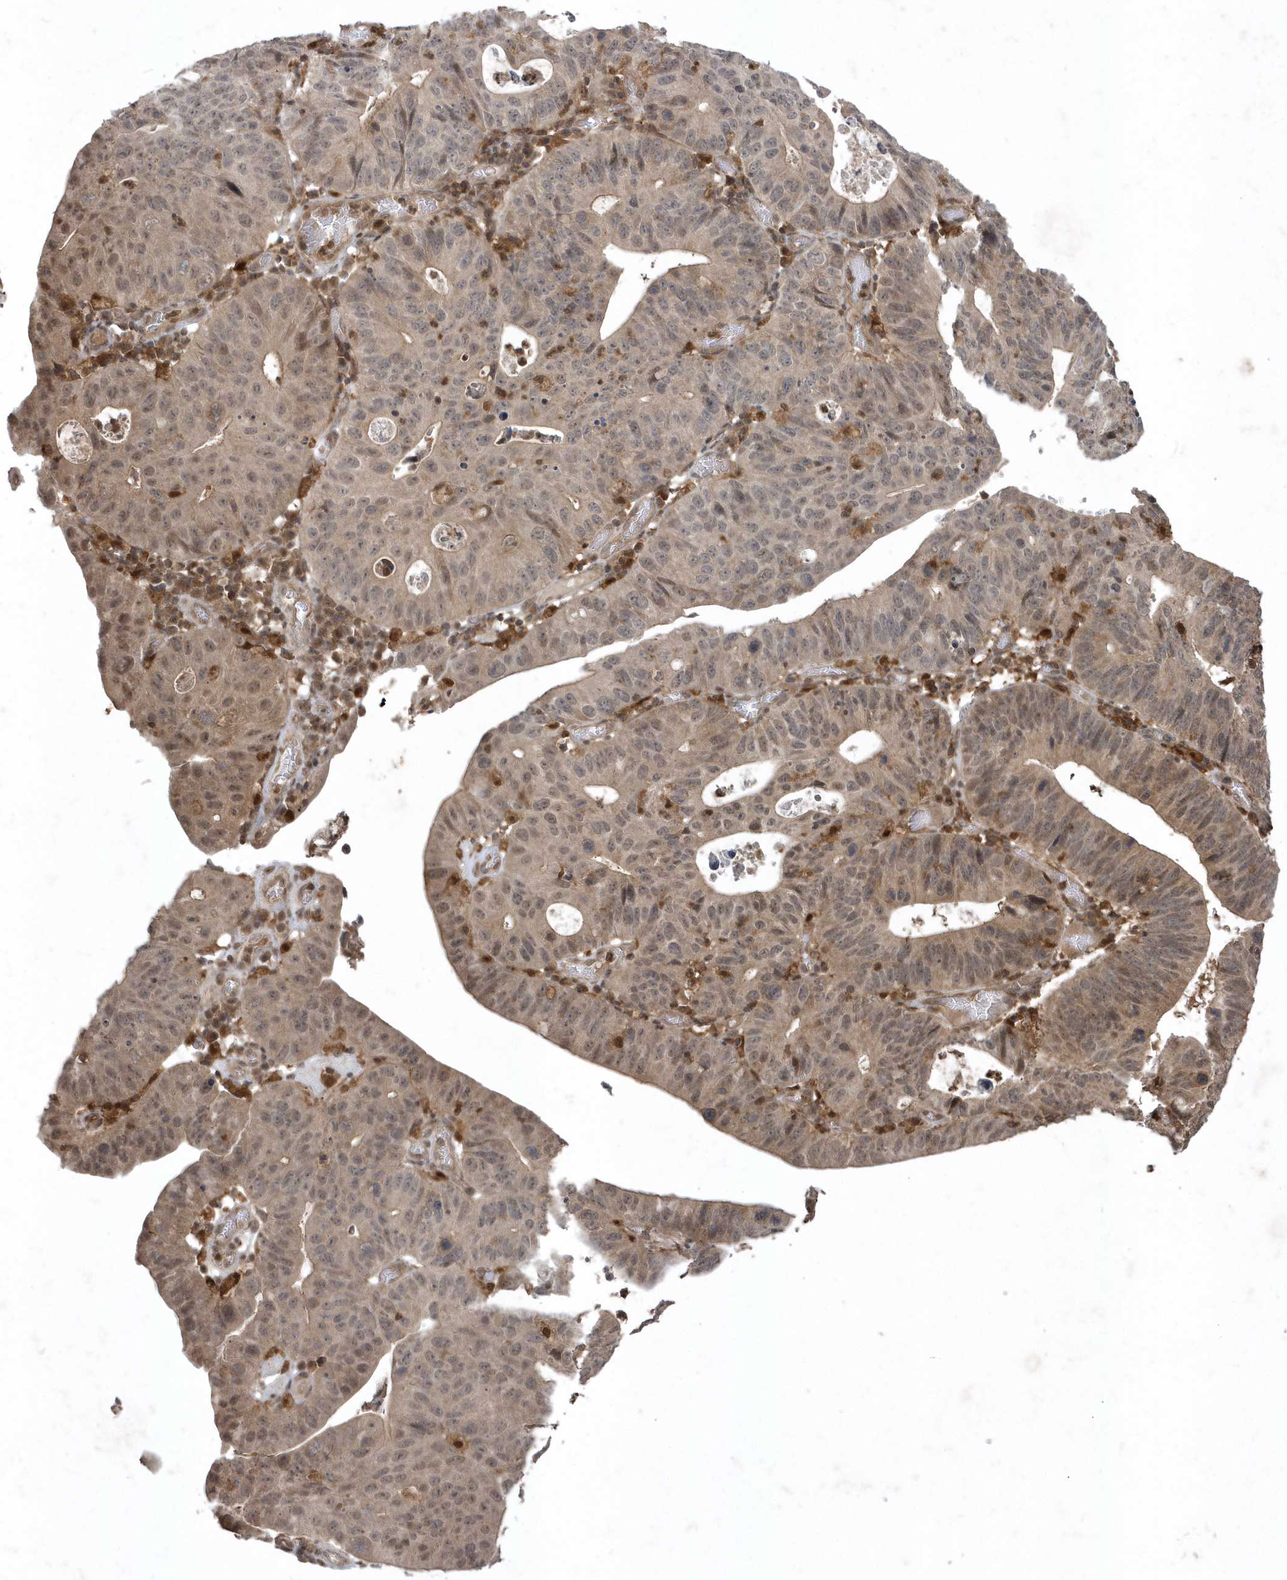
{"staining": {"intensity": "weak", "quantity": "25%-75%", "location": "cytoplasmic/membranous,nuclear"}, "tissue": "stomach cancer", "cell_type": "Tumor cells", "image_type": "cancer", "snomed": [{"axis": "morphology", "description": "Adenocarcinoma, NOS"}, {"axis": "topography", "description": "Stomach"}], "caption": "There is low levels of weak cytoplasmic/membranous and nuclear positivity in tumor cells of adenocarcinoma (stomach), as demonstrated by immunohistochemical staining (brown color).", "gene": "LACC1", "patient": {"sex": "male", "age": 59}}